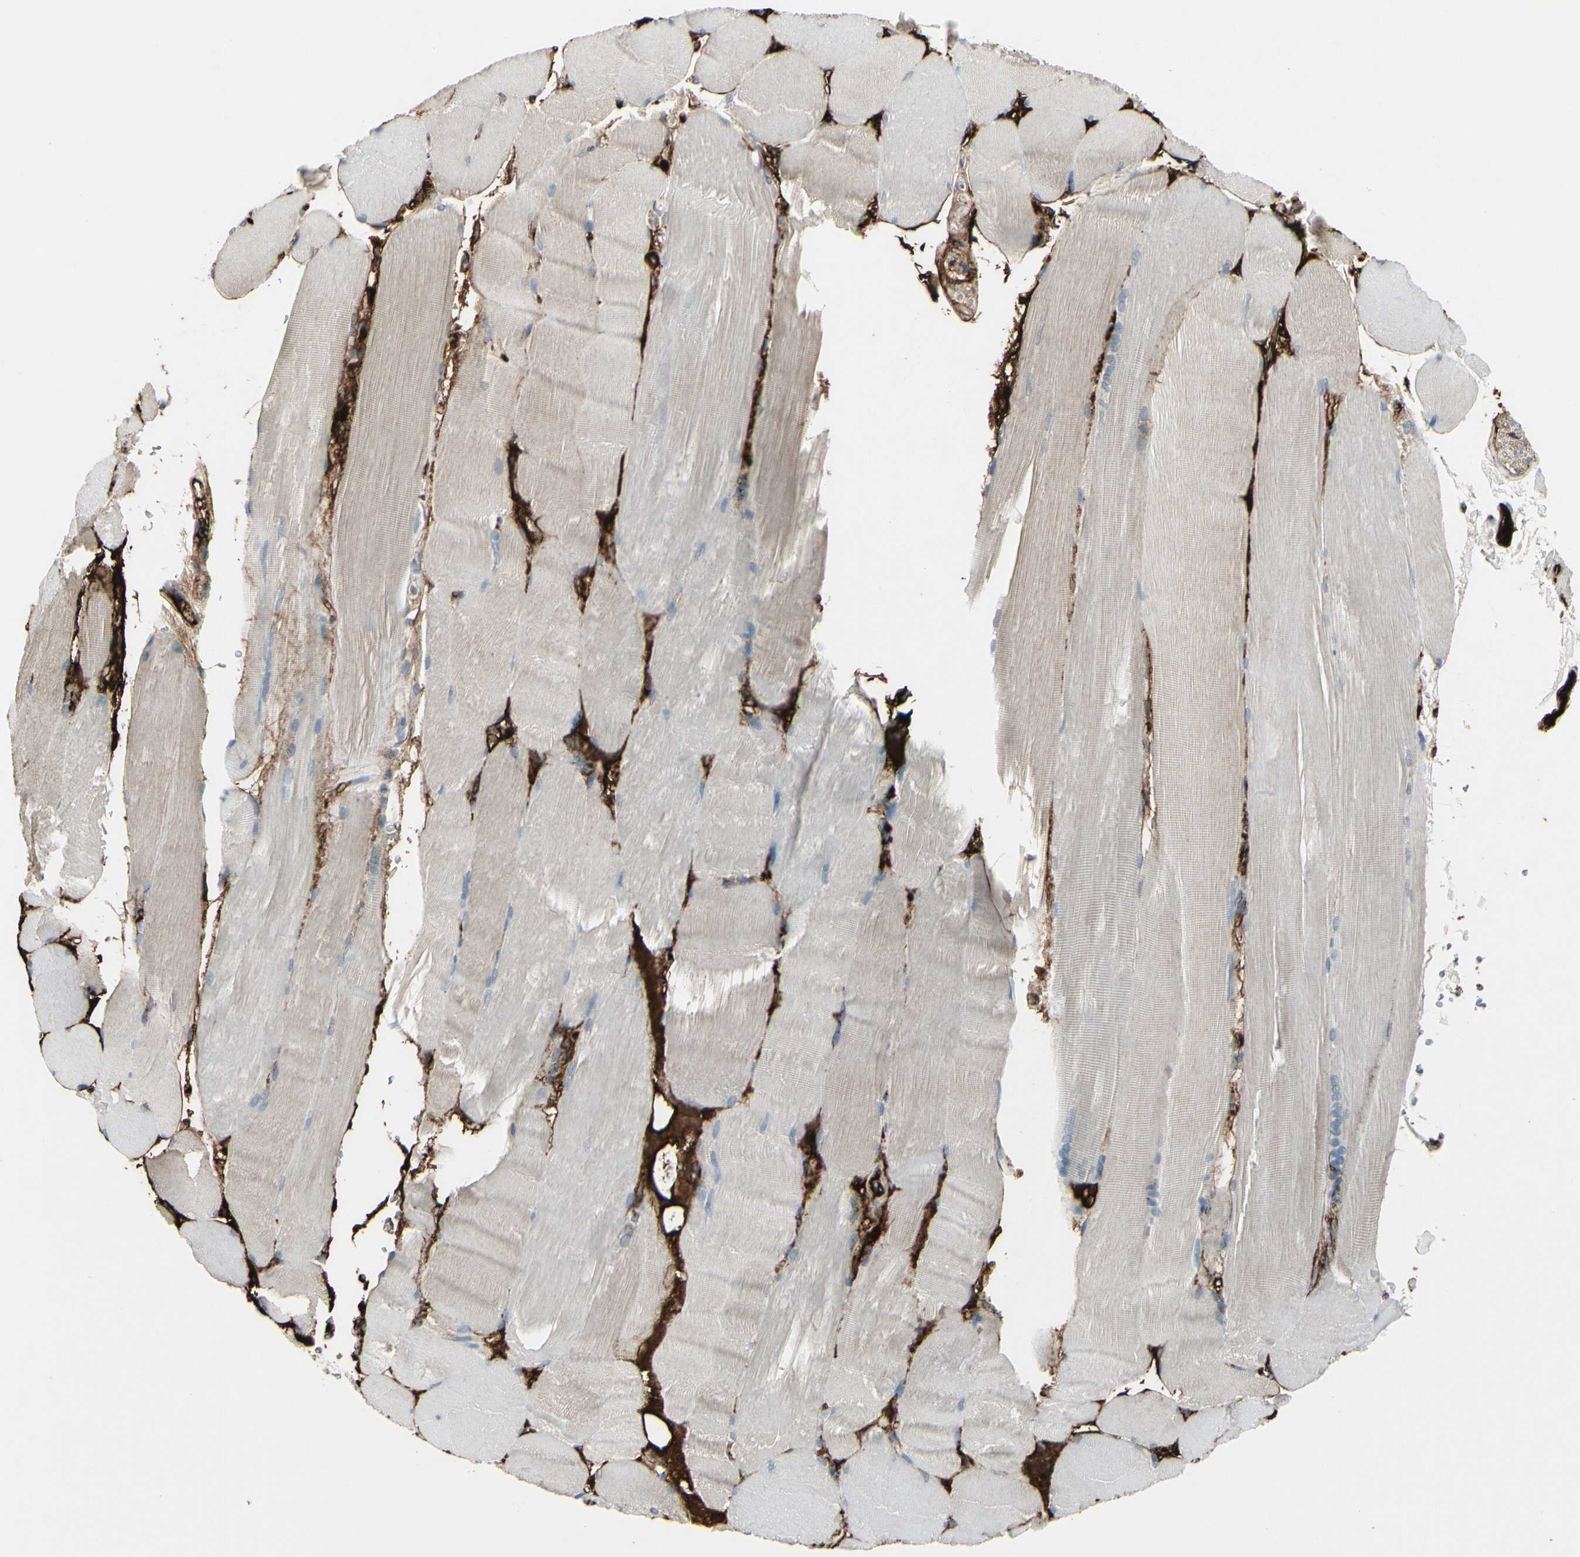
{"staining": {"intensity": "weak", "quantity": "<25%", "location": "cytoplasmic/membranous"}, "tissue": "skeletal muscle", "cell_type": "Myocytes", "image_type": "normal", "snomed": [{"axis": "morphology", "description": "Normal tissue, NOS"}, {"axis": "topography", "description": "Skin"}, {"axis": "topography", "description": "Skeletal muscle"}], "caption": "Immunohistochemical staining of normal skeletal muscle exhibits no significant expression in myocytes.", "gene": "IGHG1", "patient": {"sex": "male", "age": 83}}